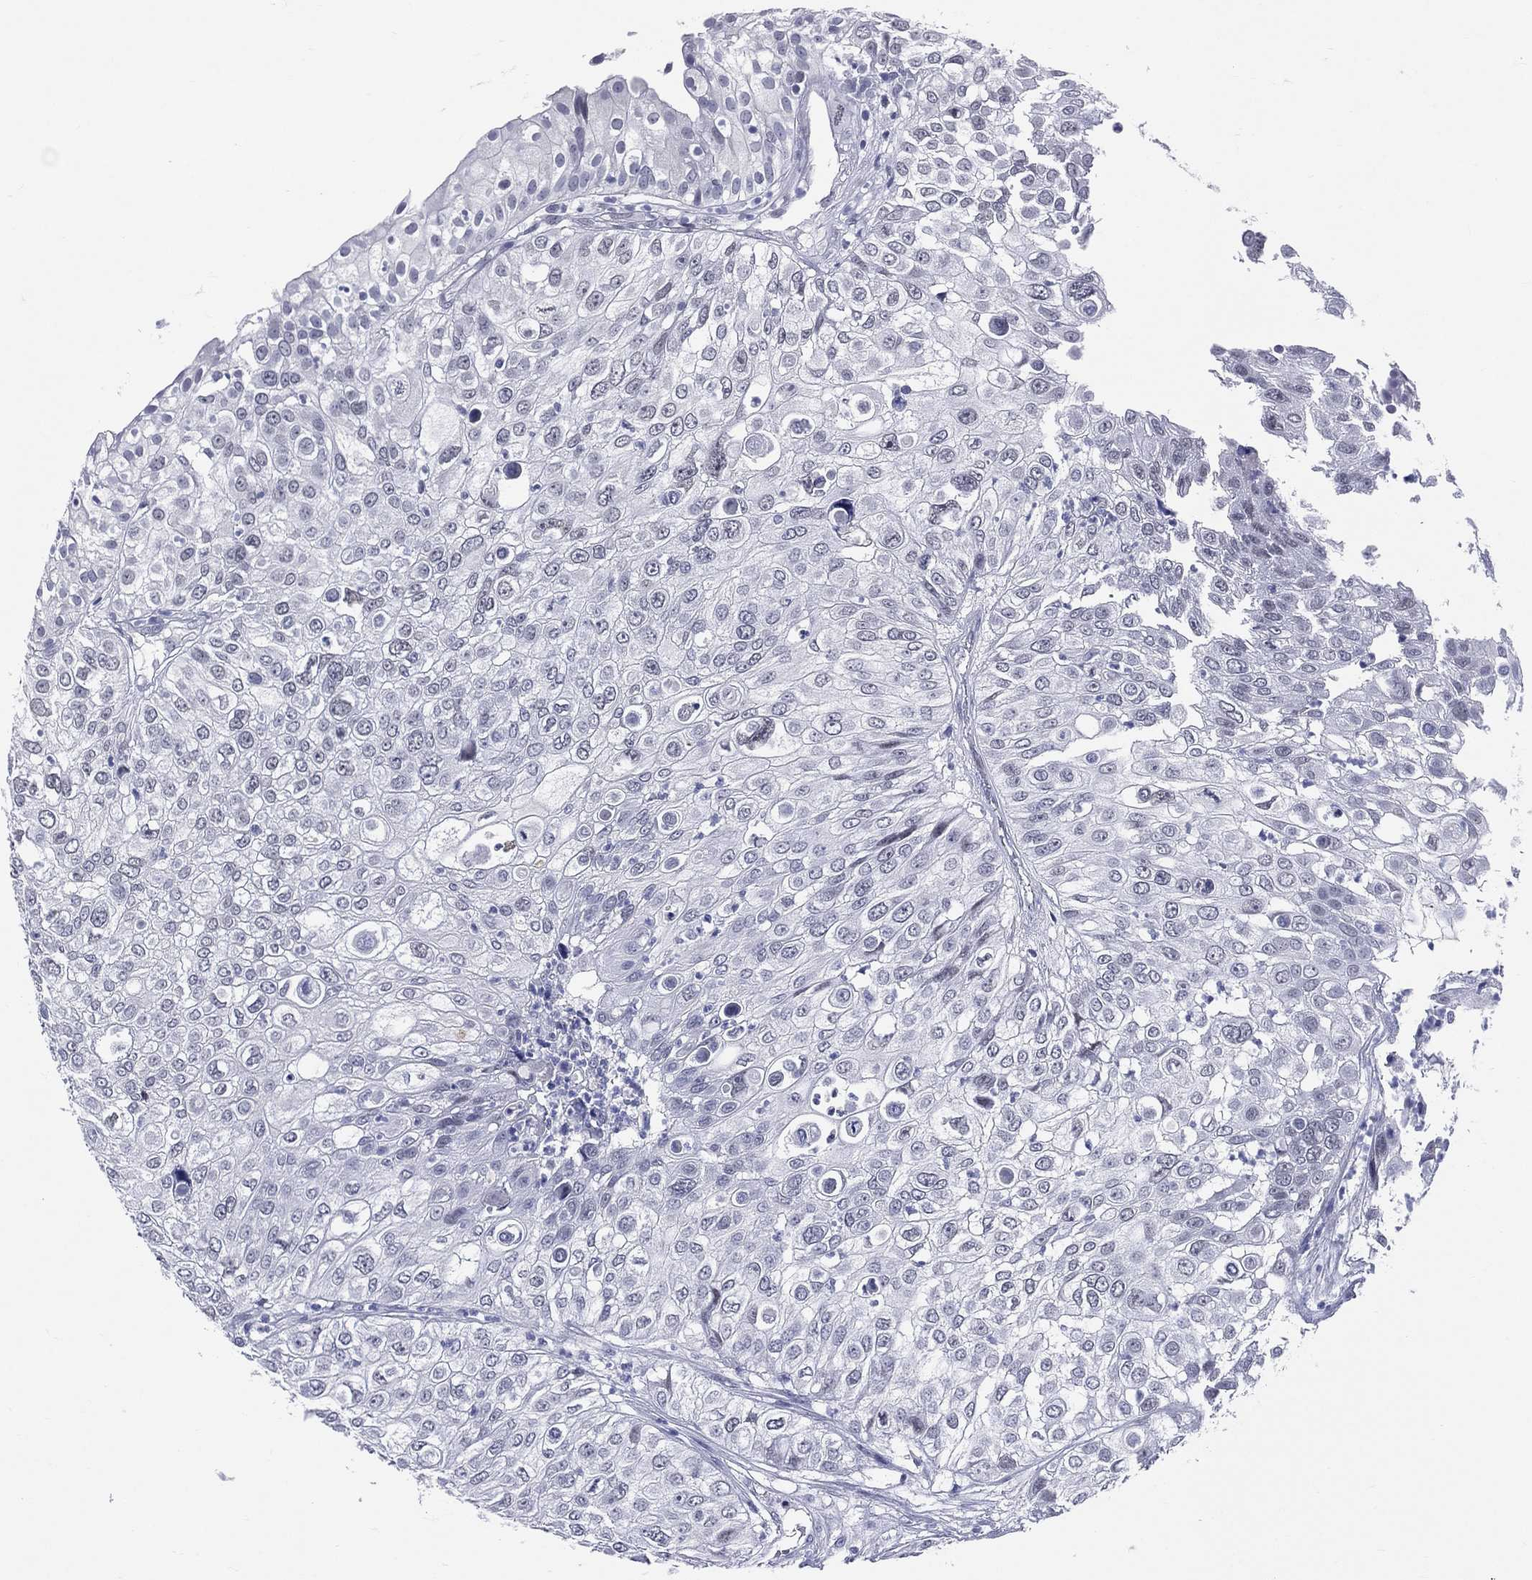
{"staining": {"intensity": "negative", "quantity": "none", "location": "none"}, "tissue": "urothelial cancer", "cell_type": "Tumor cells", "image_type": "cancer", "snomed": [{"axis": "morphology", "description": "Urothelial carcinoma, High grade"}, {"axis": "topography", "description": "Urinary bladder"}], "caption": "The photomicrograph demonstrates no staining of tumor cells in high-grade urothelial carcinoma. Nuclei are stained in blue.", "gene": "MLLT10", "patient": {"sex": "female", "age": 79}}